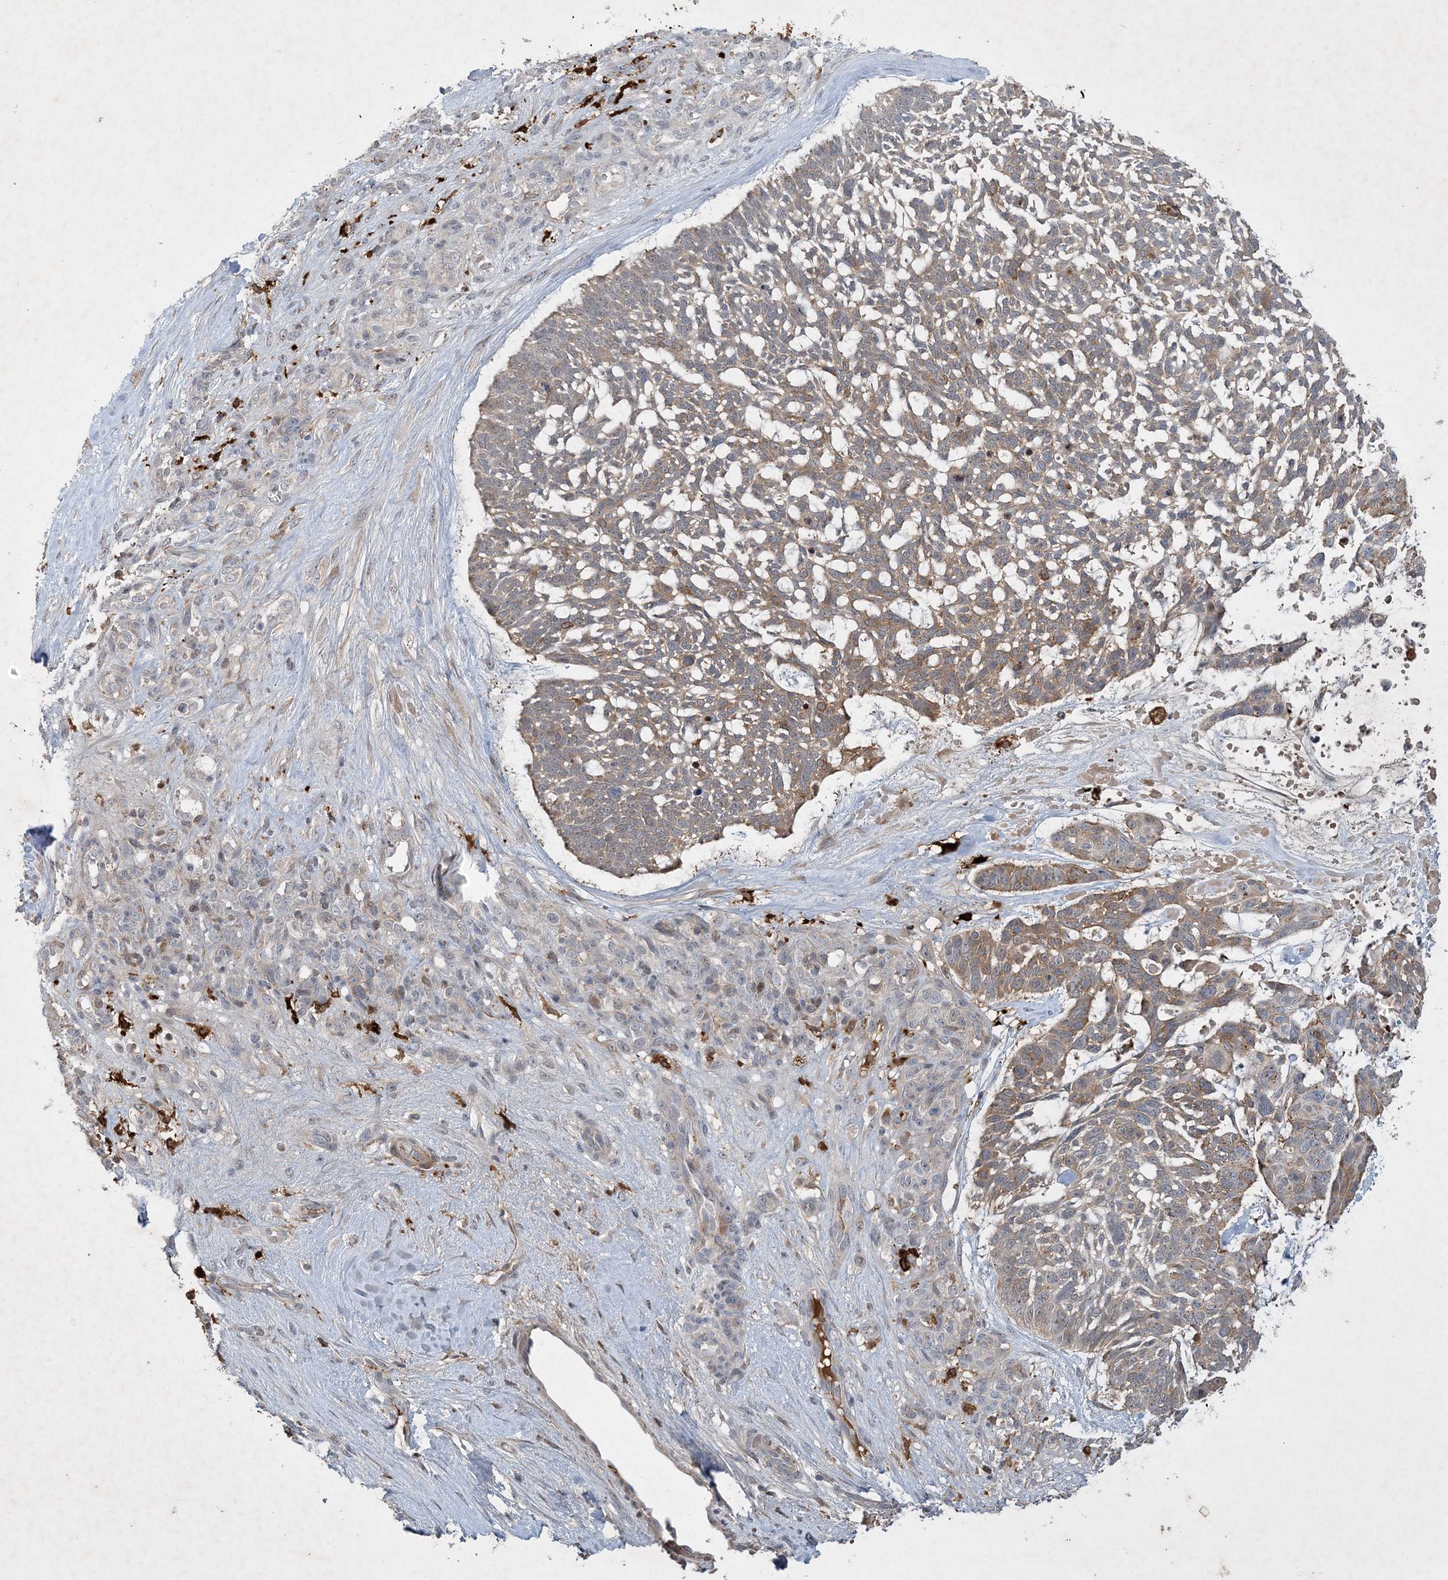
{"staining": {"intensity": "weak", "quantity": "25%-75%", "location": "cytoplasmic/membranous"}, "tissue": "skin cancer", "cell_type": "Tumor cells", "image_type": "cancer", "snomed": [{"axis": "morphology", "description": "Basal cell carcinoma"}, {"axis": "topography", "description": "Skin"}], "caption": "Immunohistochemical staining of skin cancer (basal cell carcinoma) displays weak cytoplasmic/membranous protein expression in approximately 25%-75% of tumor cells.", "gene": "THG1L", "patient": {"sex": "male", "age": 88}}